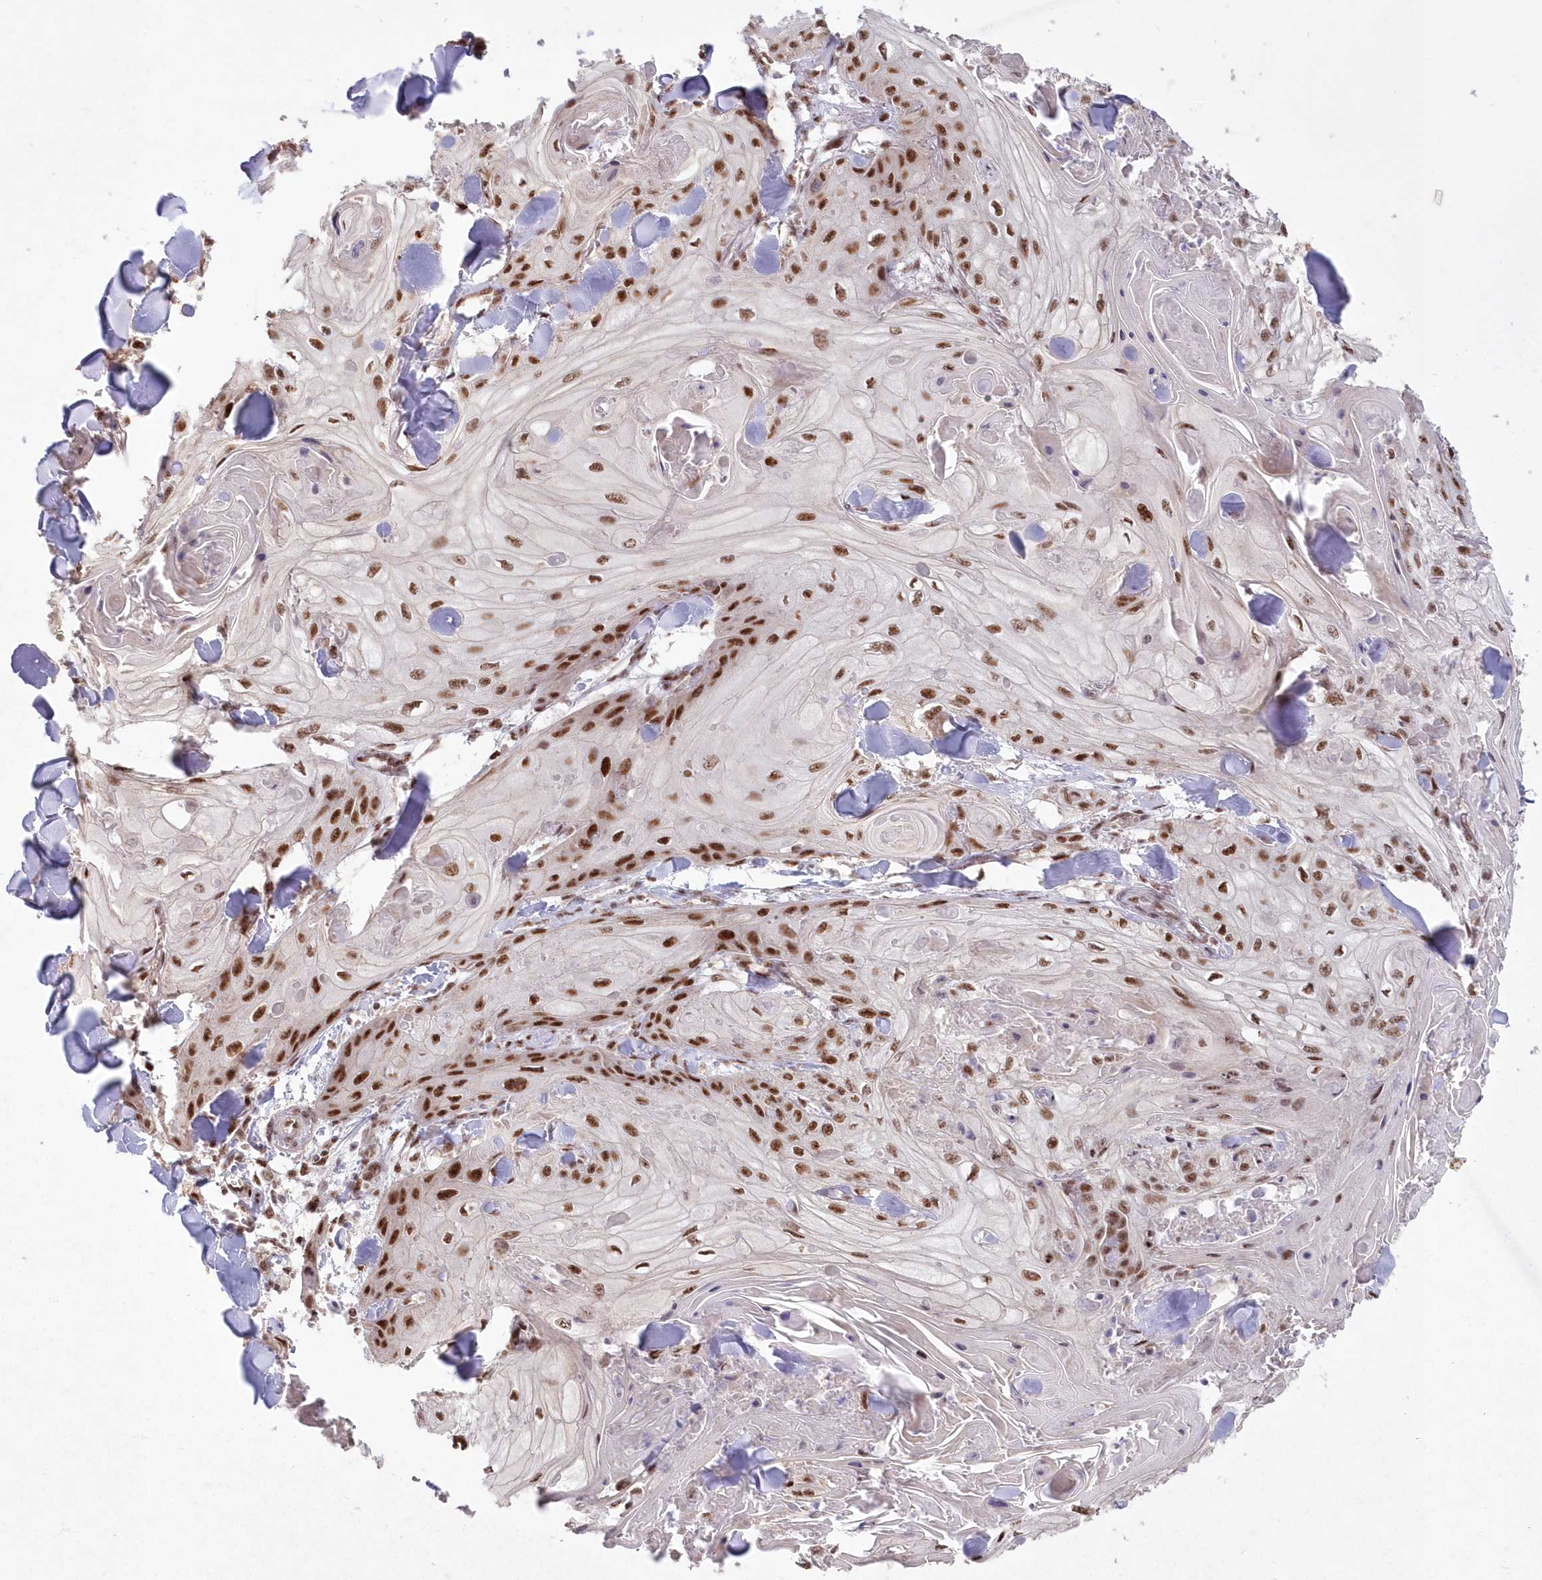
{"staining": {"intensity": "moderate", "quantity": ">75%", "location": "nuclear"}, "tissue": "skin cancer", "cell_type": "Tumor cells", "image_type": "cancer", "snomed": [{"axis": "morphology", "description": "Squamous cell carcinoma, NOS"}, {"axis": "topography", "description": "Skin"}], "caption": "Skin squamous cell carcinoma stained with a protein marker demonstrates moderate staining in tumor cells.", "gene": "WBP1L", "patient": {"sex": "male", "age": 74}}